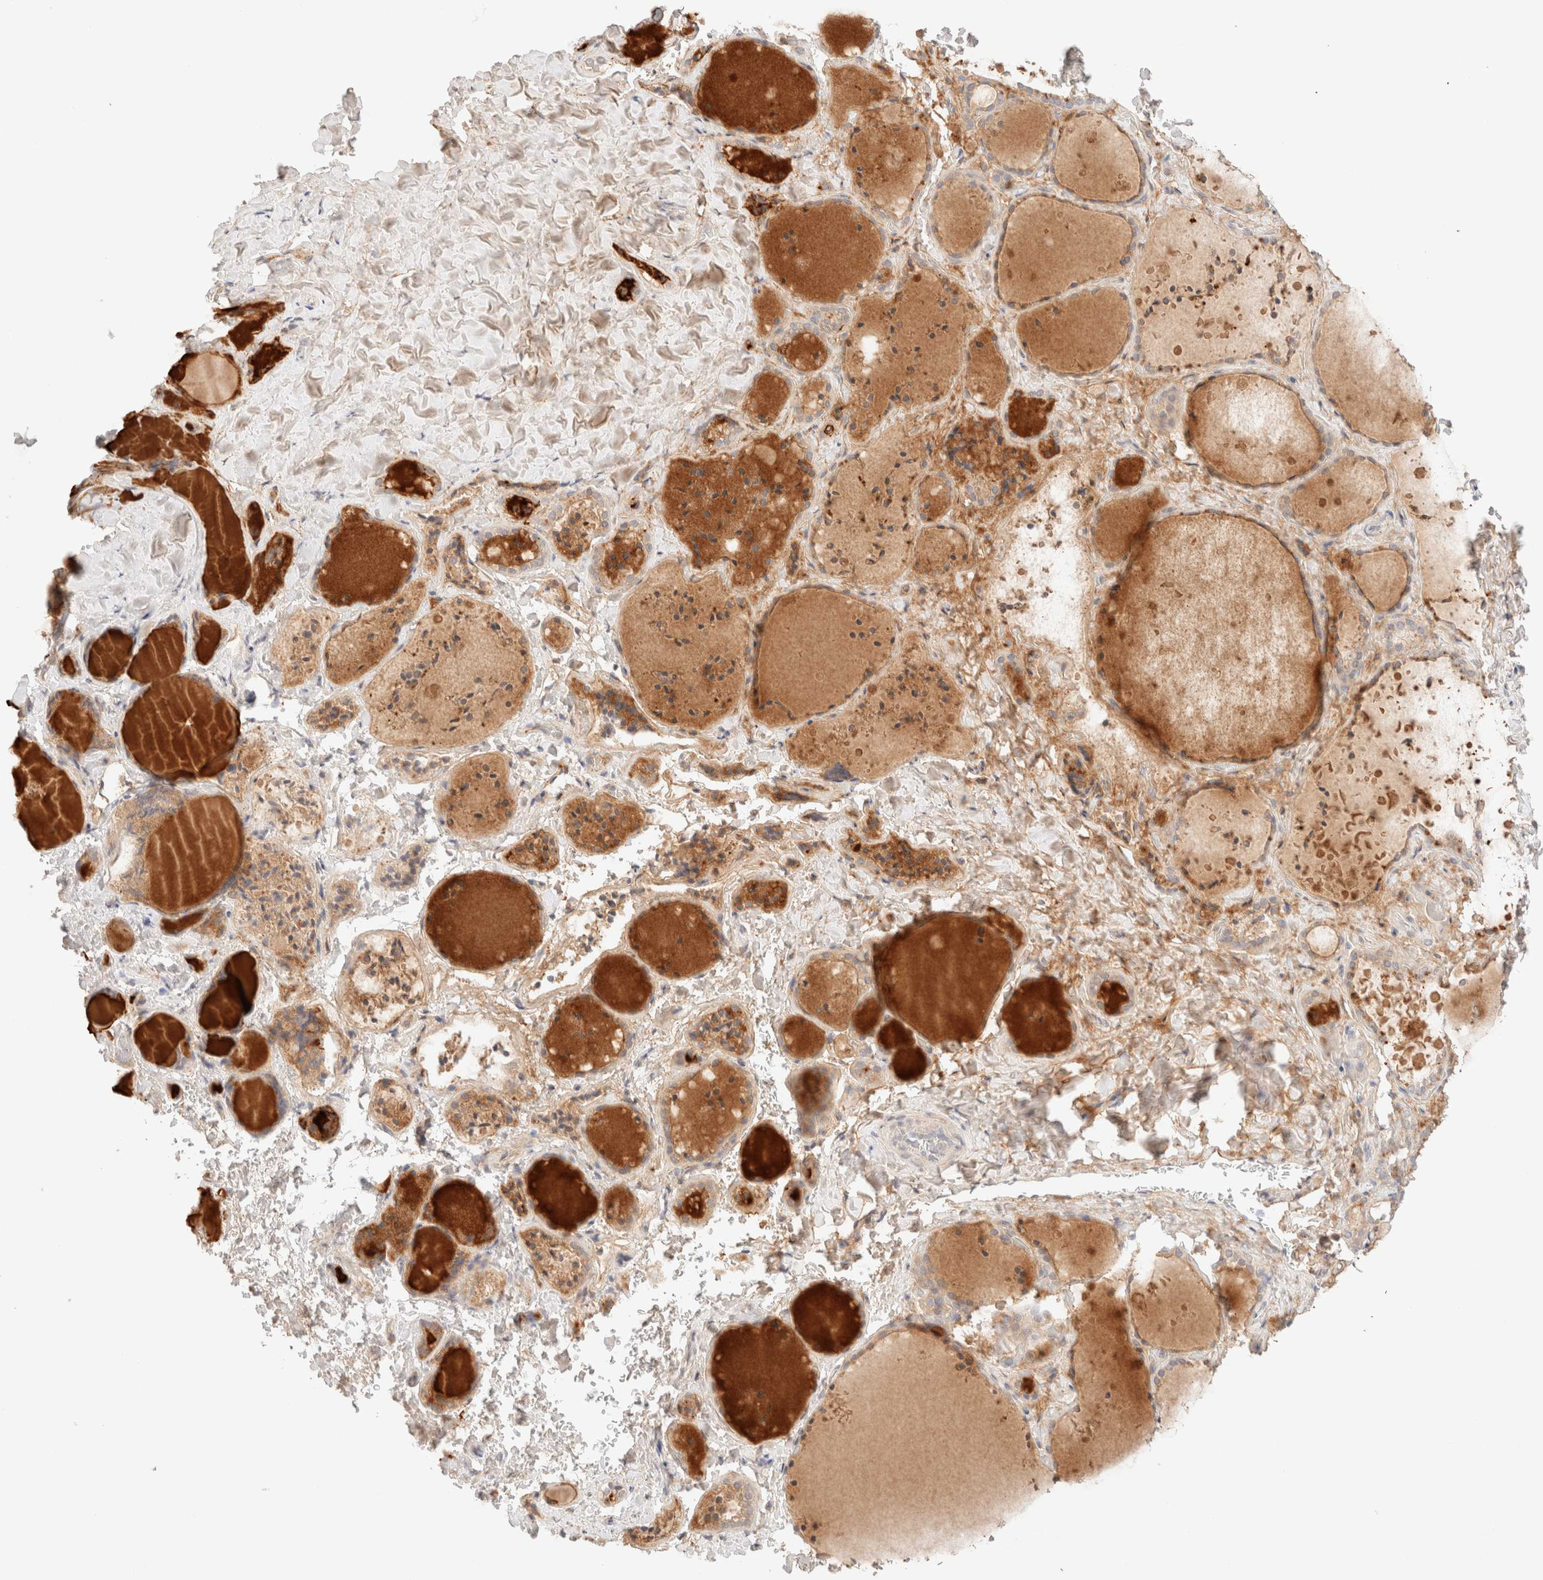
{"staining": {"intensity": "weak", "quantity": "25%-75%", "location": "cytoplasmic/membranous"}, "tissue": "thyroid gland", "cell_type": "Glandular cells", "image_type": "normal", "snomed": [{"axis": "morphology", "description": "Normal tissue, NOS"}, {"axis": "topography", "description": "Thyroid gland"}], "caption": "High-magnification brightfield microscopy of normal thyroid gland stained with DAB (brown) and counterstained with hematoxylin (blue). glandular cells exhibit weak cytoplasmic/membranous positivity is appreciated in approximately25%-75% of cells.", "gene": "SARM1", "patient": {"sex": "female", "age": 44}}